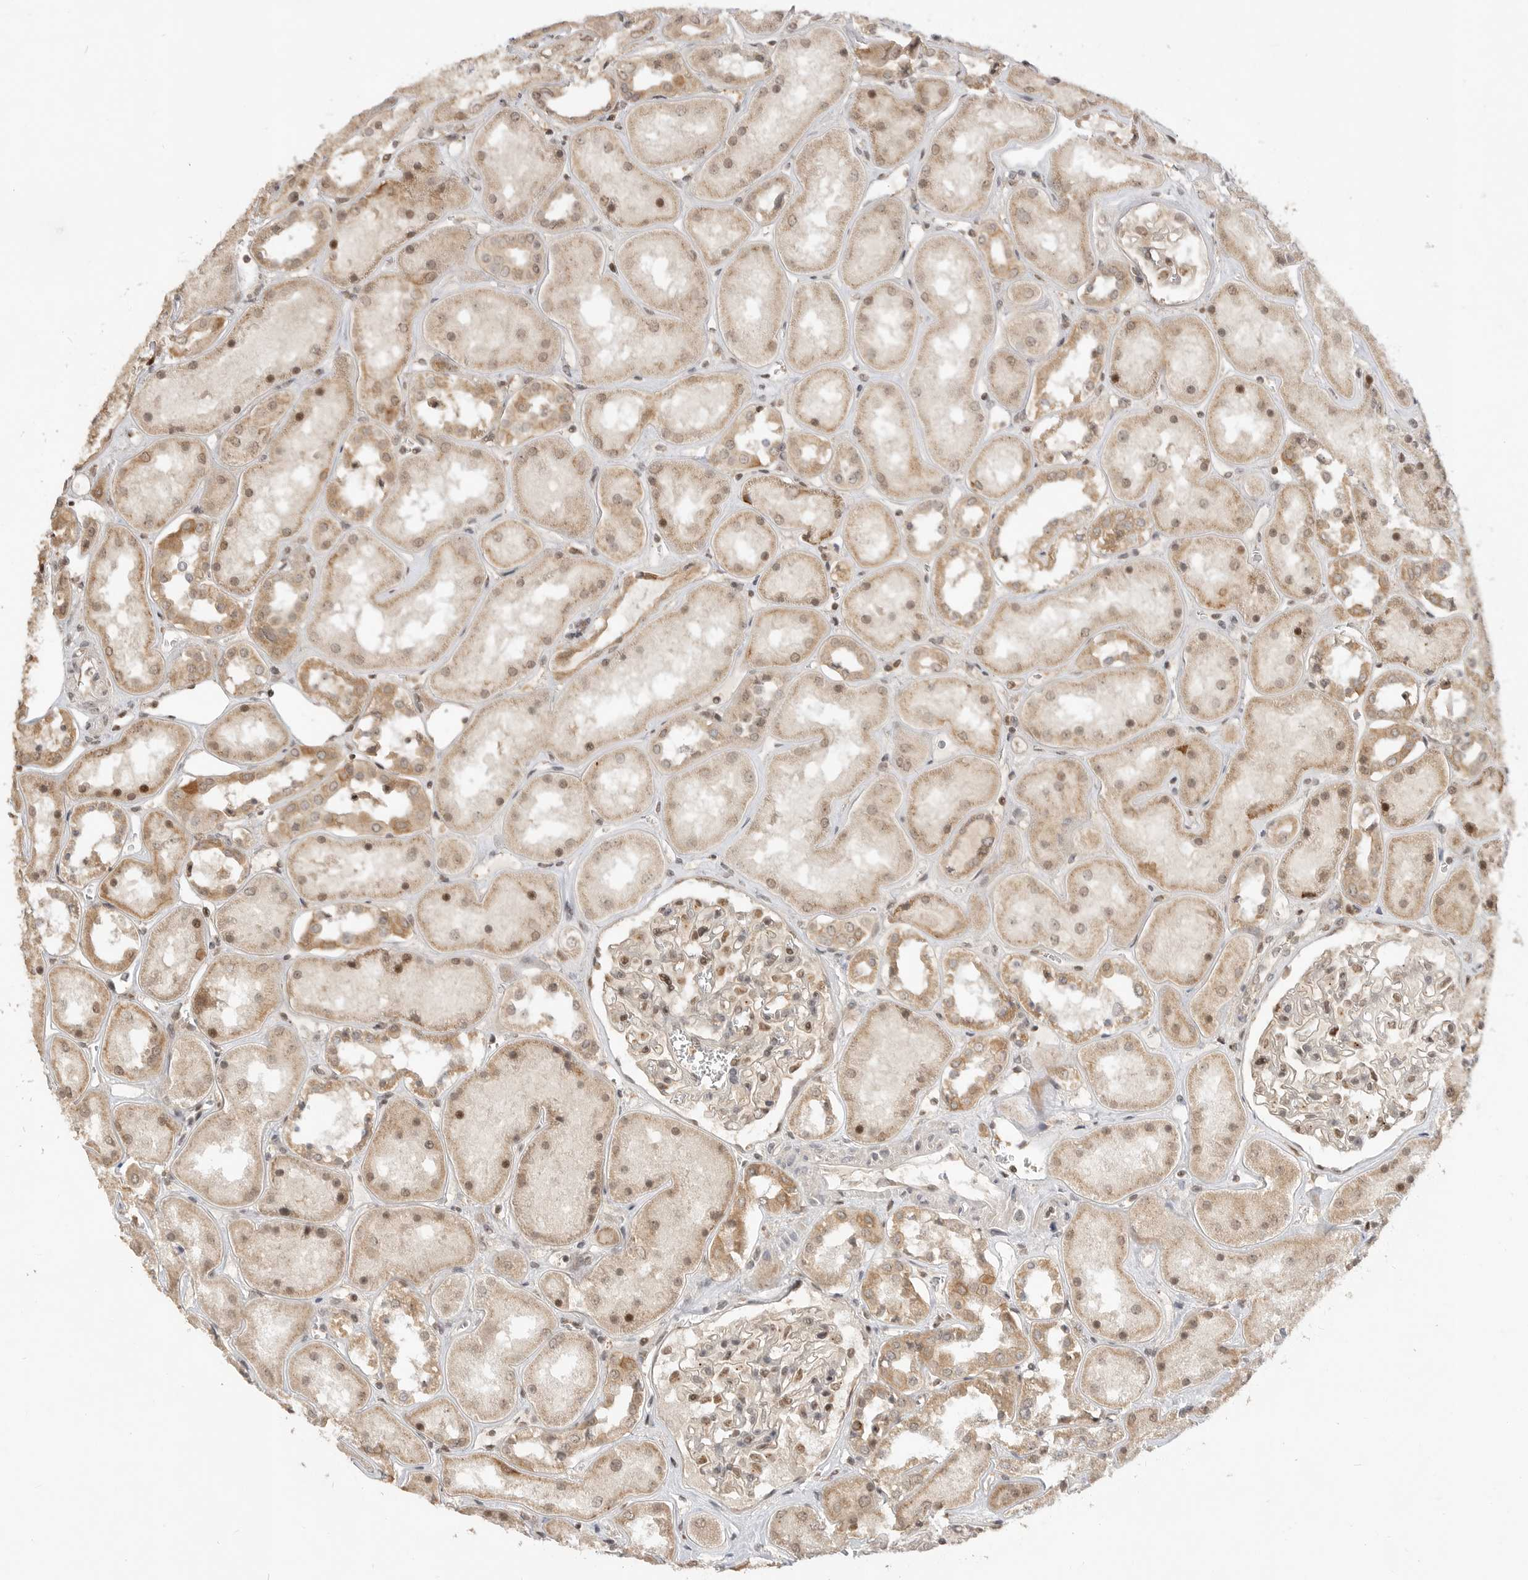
{"staining": {"intensity": "moderate", "quantity": ">75%", "location": "nuclear"}, "tissue": "kidney", "cell_type": "Cells in glomeruli", "image_type": "normal", "snomed": [{"axis": "morphology", "description": "Normal tissue, NOS"}, {"axis": "topography", "description": "Kidney"}], "caption": "Immunohistochemistry histopathology image of normal kidney: kidney stained using immunohistochemistry displays medium levels of moderate protein expression localized specifically in the nuclear of cells in glomeruli, appearing as a nuclear brown color.", "gene": "ALKAL1", "patient": {"sex": "male", "age": 70}}